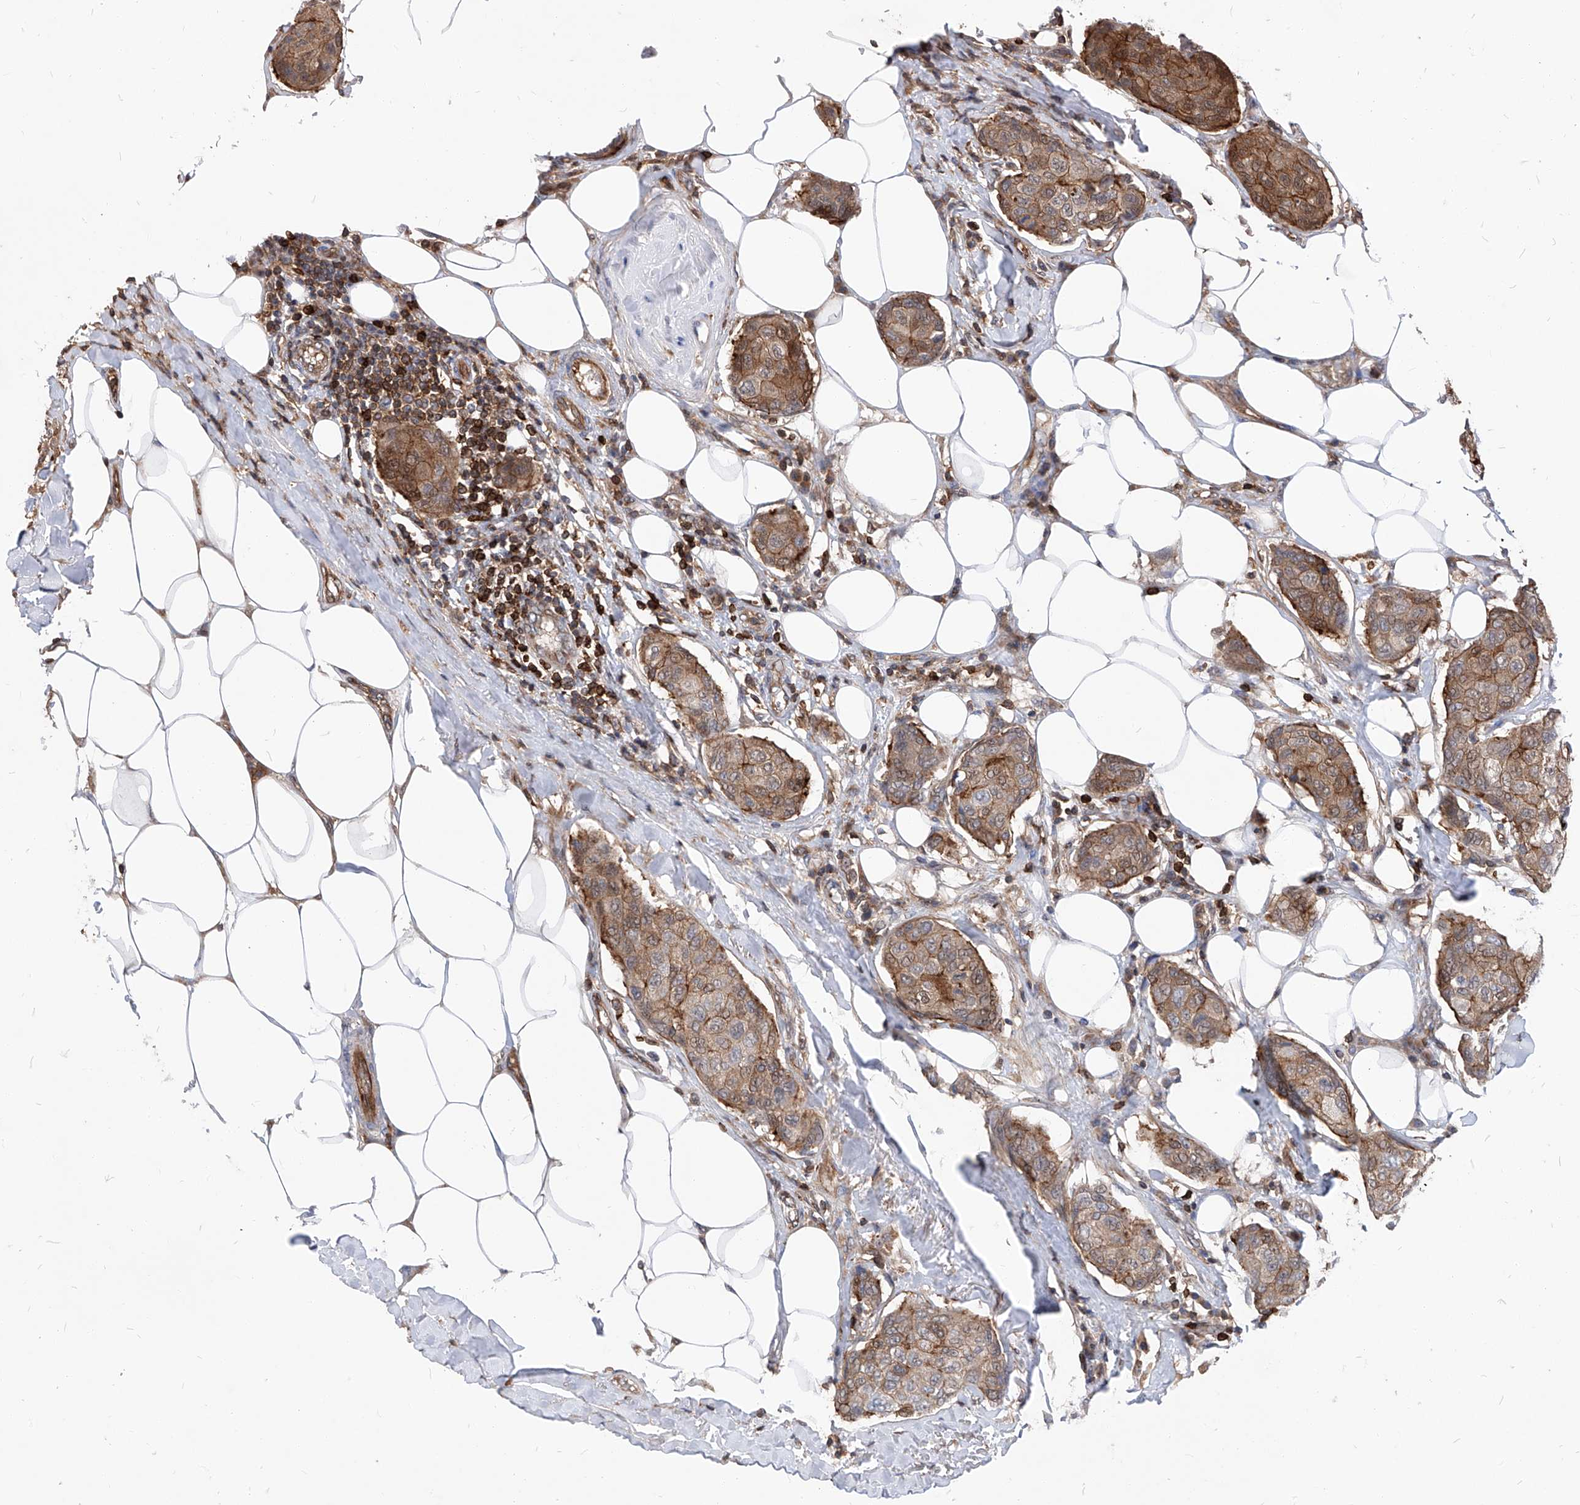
{"staining": {"intensity": "moderate", "quantity": ">75%", "location": "cytoplasmic/membranous"}, "tissue": "breast cancer", "cell_type": "Tumor cells", "image_type": "cancer", "snomed": [{"axis": "morphology", "description": "Duct carcinoma"}, {"axis": "topography", "description": "Breast"}], "caption": "Immunohistochemistry (DAB (3,3'-diaminobenzidine)) staining of human invasive ductal carcinoma (breast) shows moderate cytoplasmic/membranous protein positivity in about >75% of tumor cells.", "gene": "ABRACL", "patient": {"sex": "female", "age": 80}}